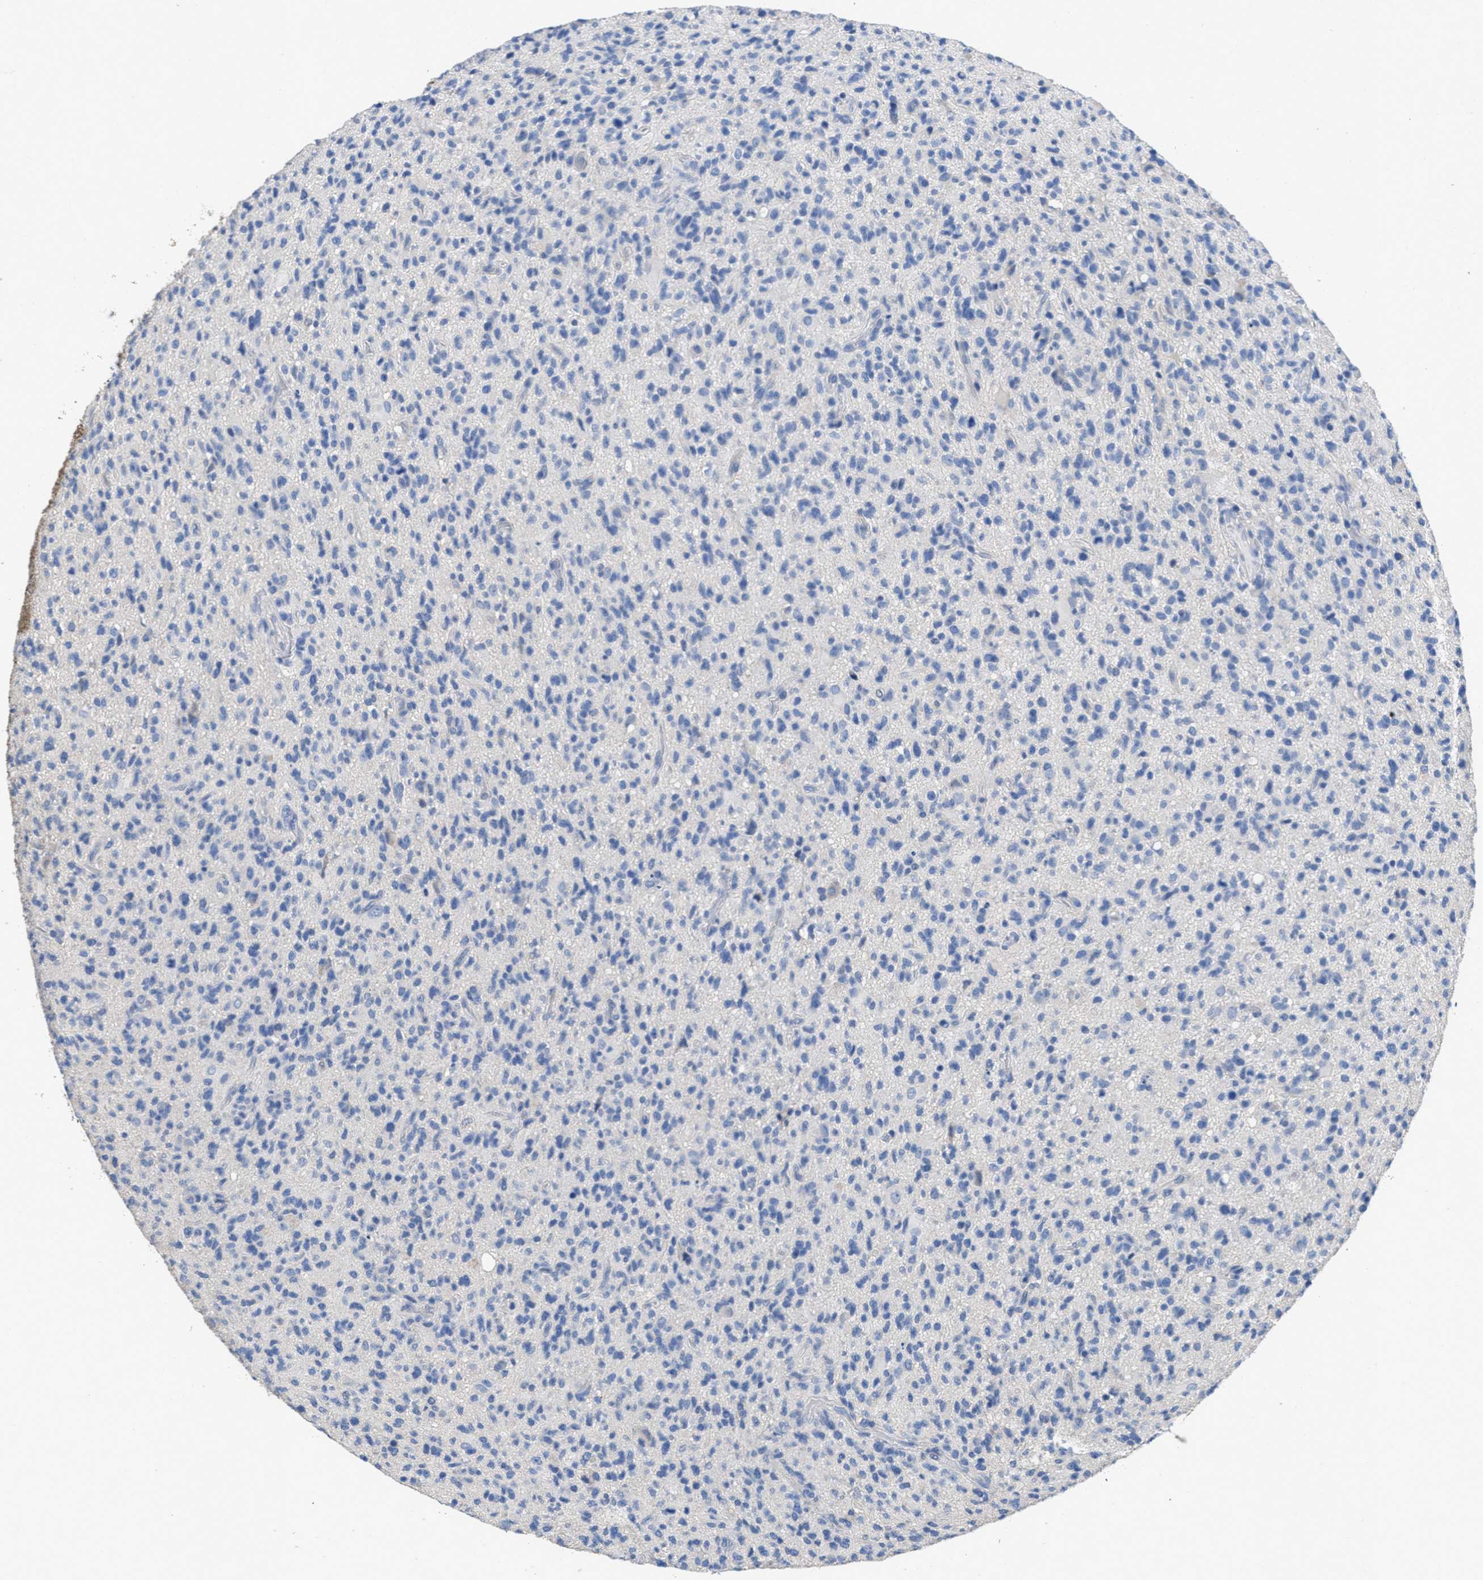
{"staining": {"intensity": "negative", "quantity": "none", "location": "none"}, "tissue": "glioma", "cell_type": "Tumor cells", "image_type": "cancer", "snomed": [{"axis": "morphology", "description": "Glioma, malignant, High grade"}, {"axis": "topography", "description": "Brain"}], "caption": "Human malignant glioma (high-grade) stained for a protein using IHC exhibits no staining in tumor cells.", "gene": "CA9", "patient": {"sex": "male", "age": 71}}